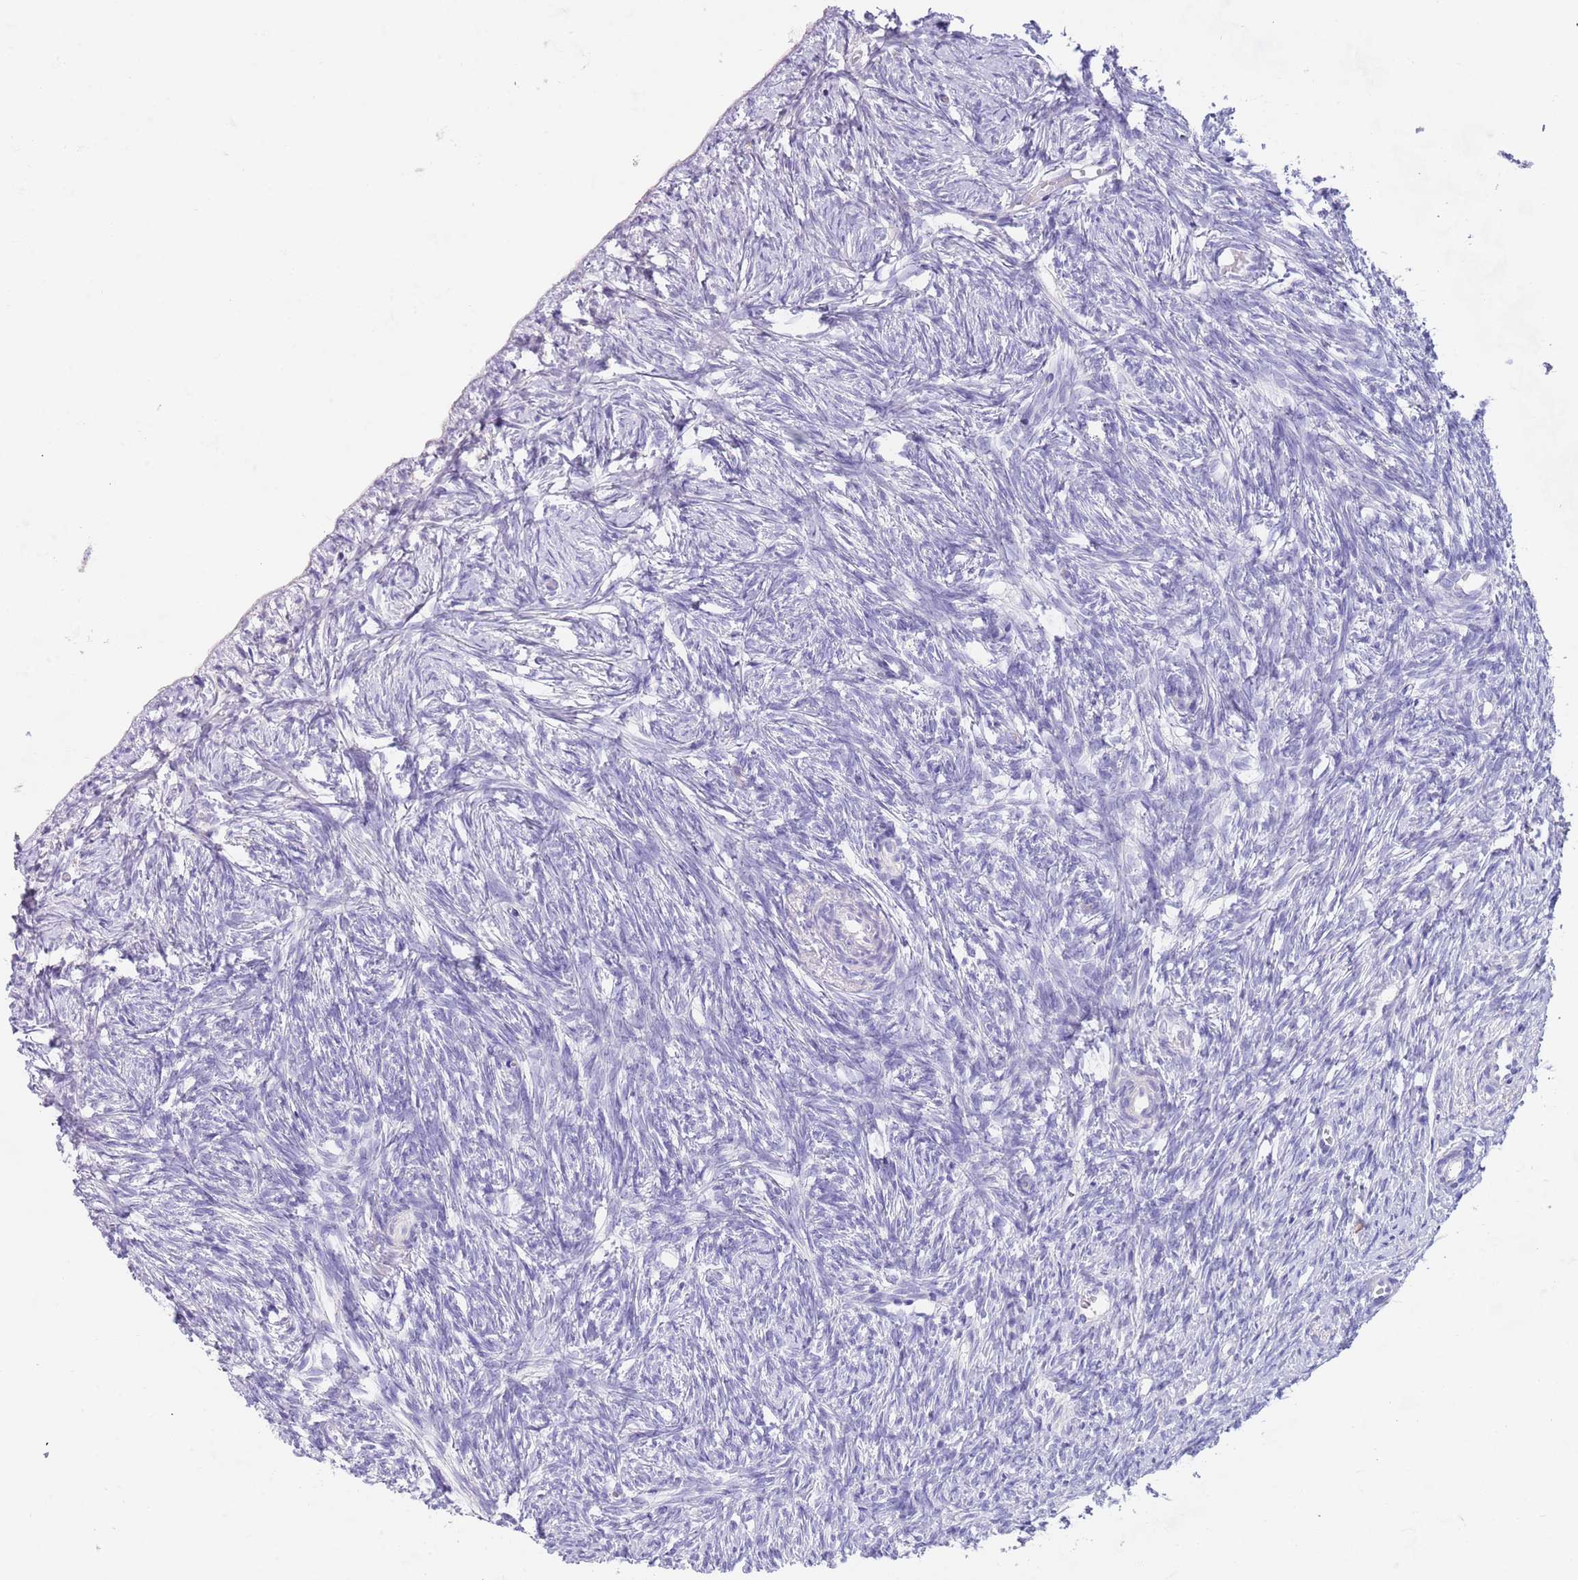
{"staining": {"intensity": "negative", "quantity": "none", "location": "none"}, "tissue": "ovary", "cell_type": "Follicle cells", "image_type": "normal", "snomed": [{"axis": "morphology", "description": "Normal tissue, NOS"}, {"axis": "topography", "description": "Ovary"}], "caption": "The IHC image has no significant positivity in follicle cells of ovary. Nuclei are stained in blue.", "gene": "CCDC149", "patient": {"sex": "female", "age": 51}}